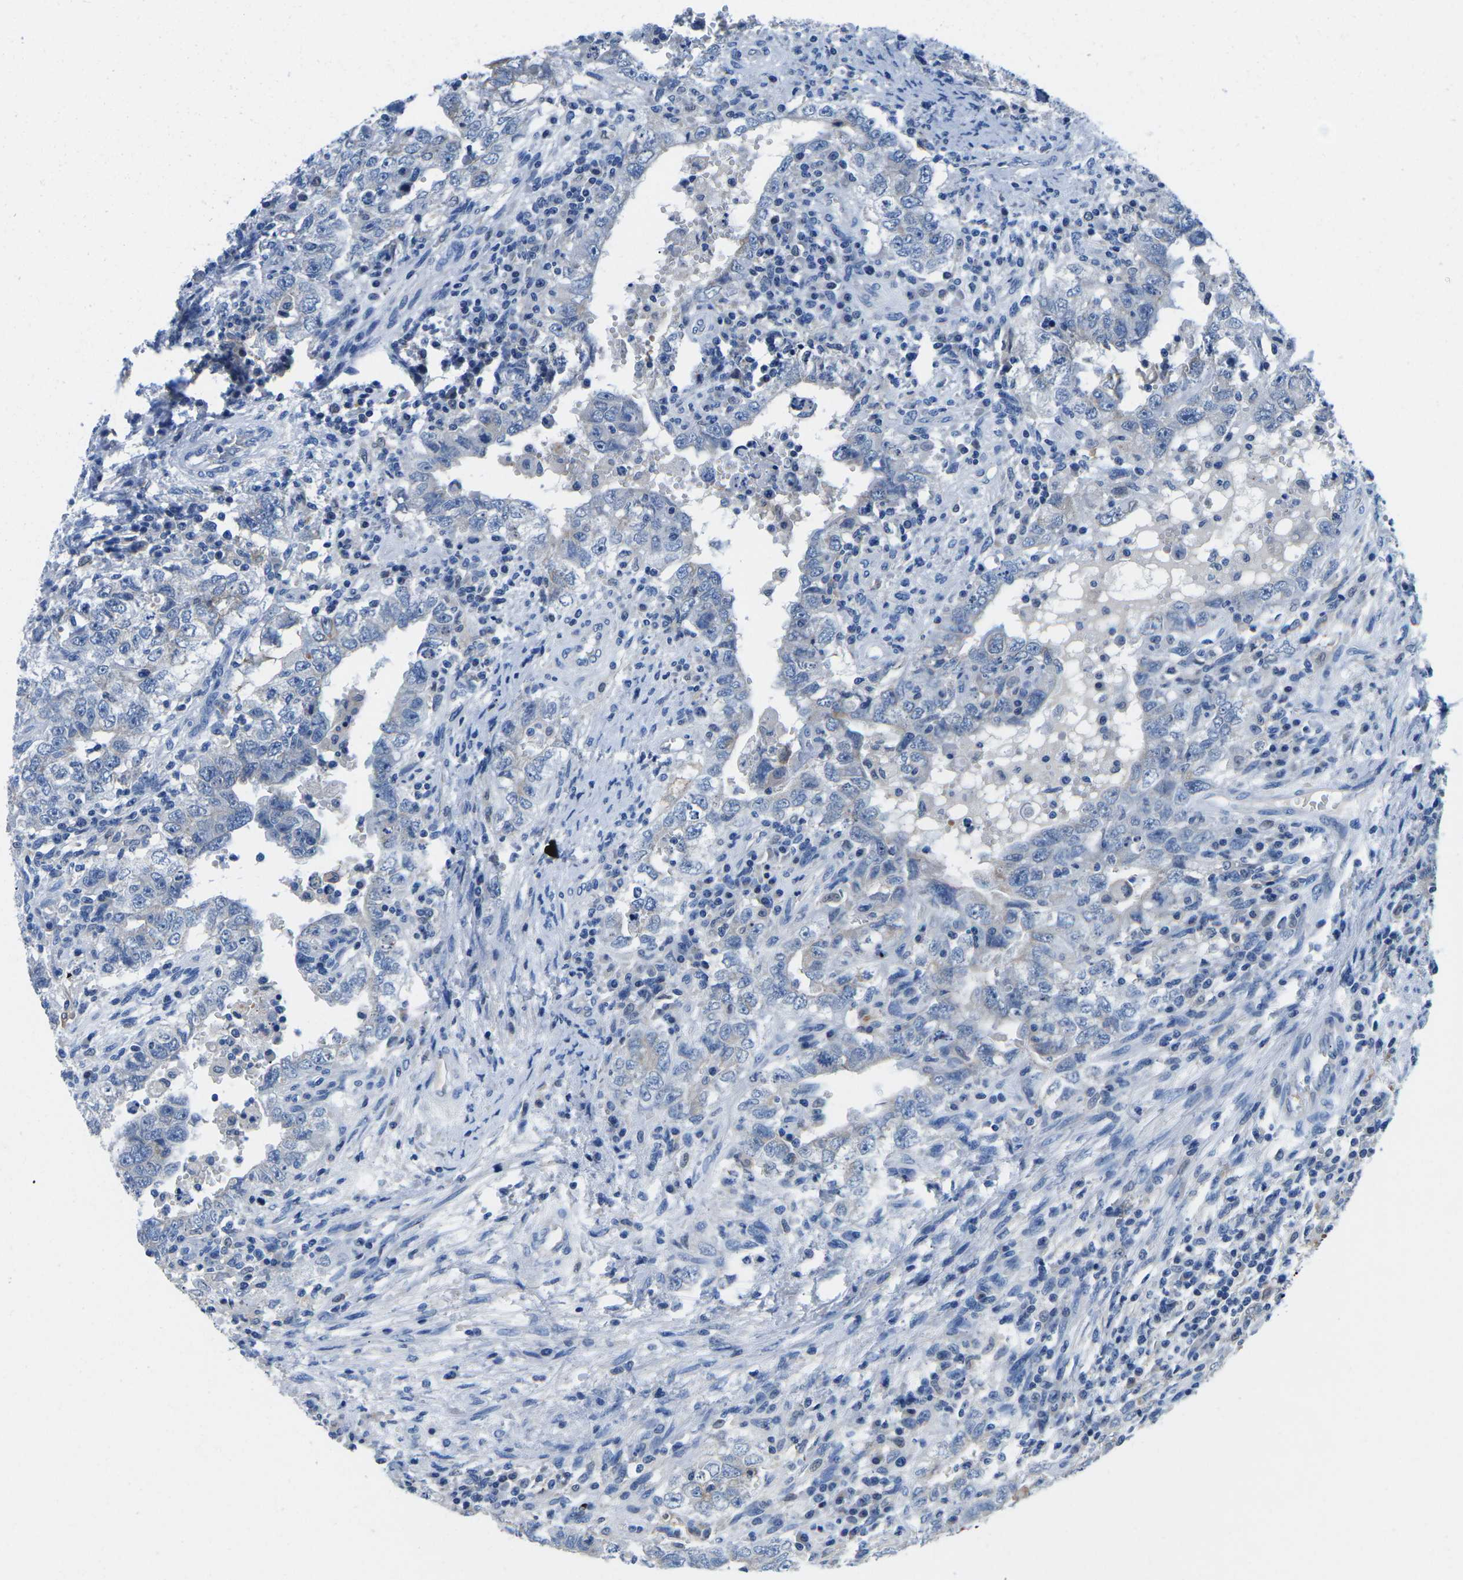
{"staining": {"intensity": "negative", "quantity": "none", "location": "none"}, "tissue": "testis cancer", "cell_type": "Tumor cells", "image_type": "cancer", "snomed": [{"axis": "morphology", "description": "Carcinoma, Embryonal, NOS"}, {"axis": "topography", "description": "Testis"}], "caption": "Testis cancer (embryonal carcinoma) stained for a protein using immunohistochemistry (IHC) reveals no positivity tumor cells.", "gene": "TM6SF1", "patient": {"sex": "male", "age": 26}}